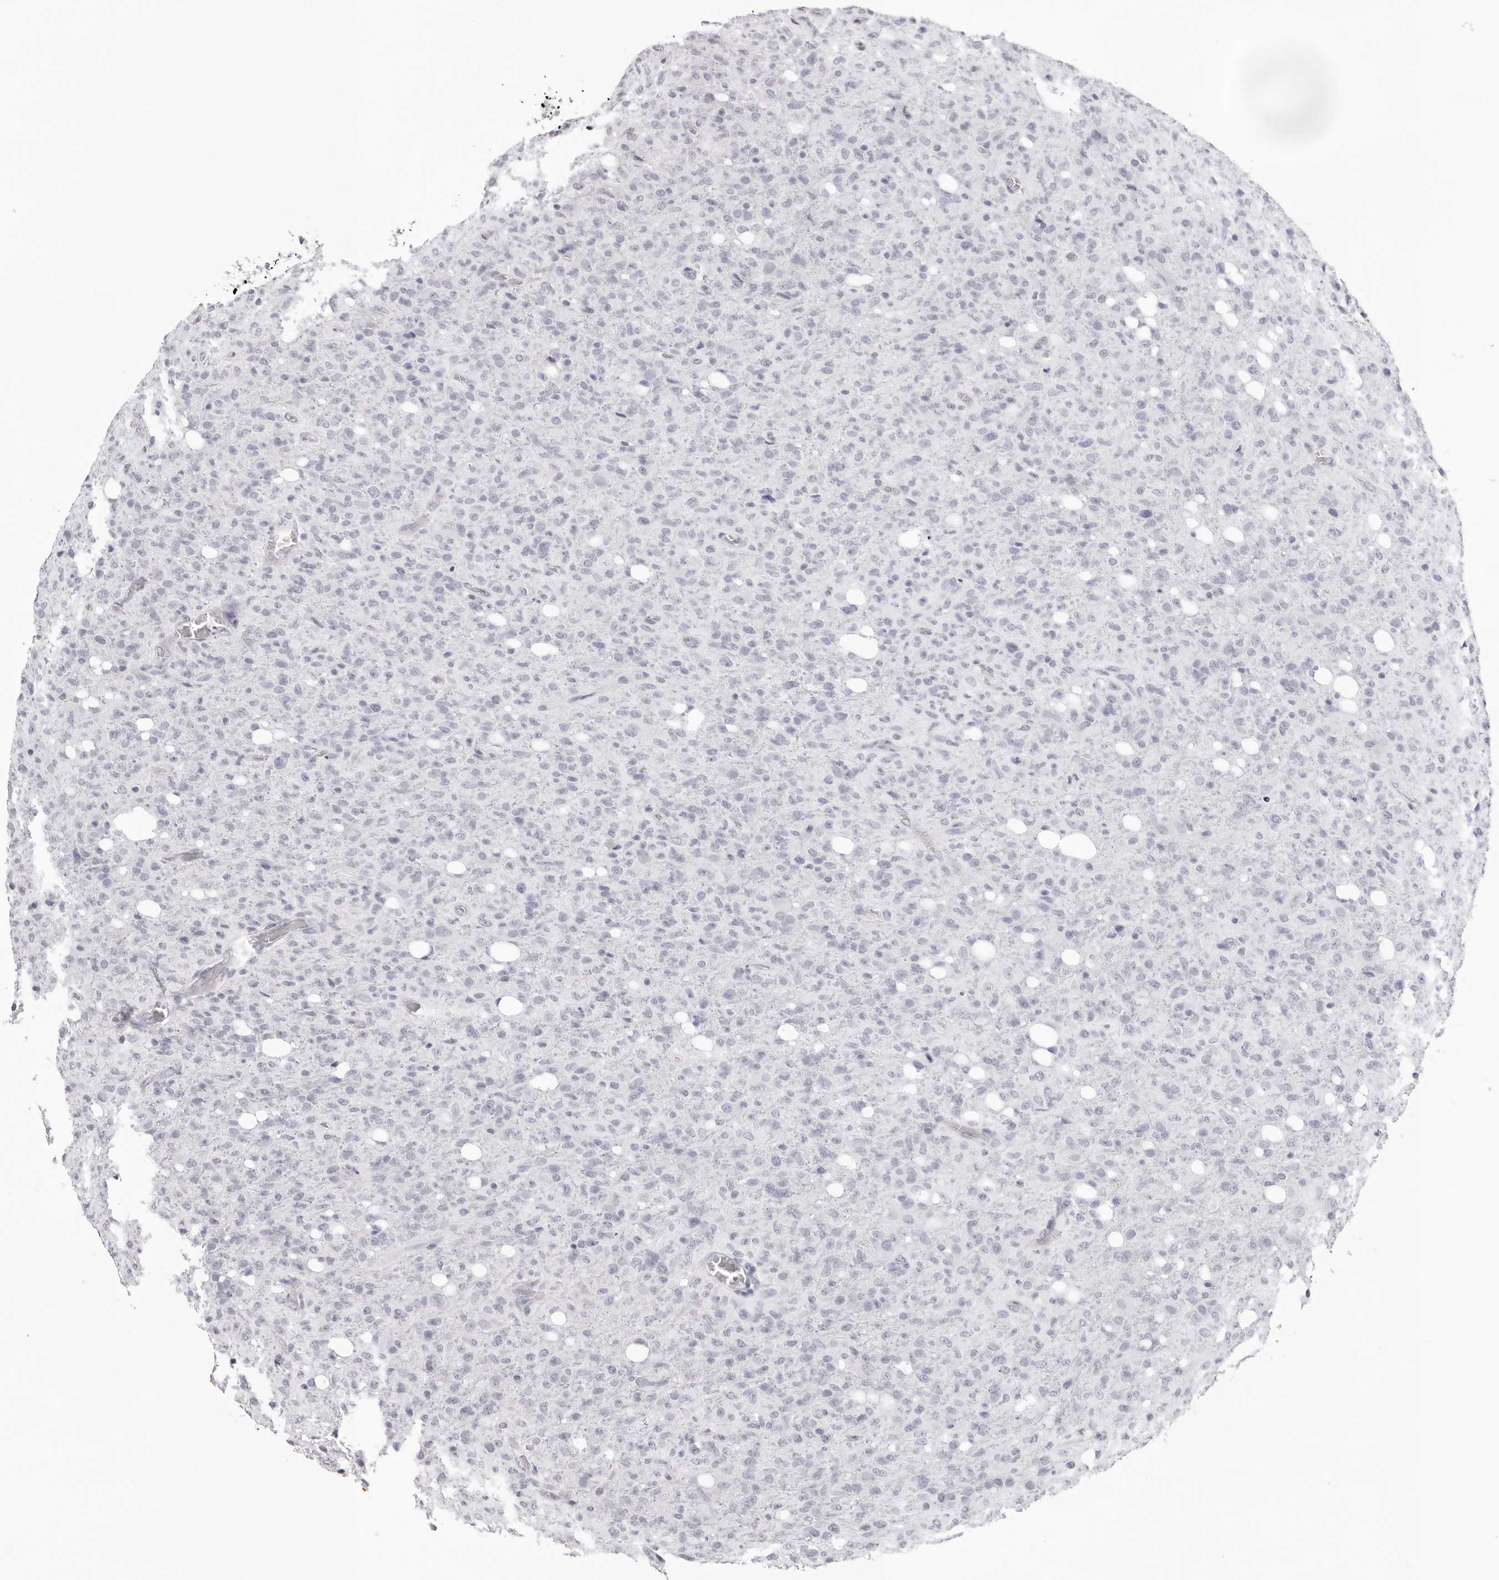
{"staining": {"intensity": "negative", "quantity": "none", "location": "none"}, "tissue": "glioma", "cell_type": "Tumor cells", "image_type": "cancer", "snomed": [{"axis": "morphology", "description": "Glioma, malignant, High grade"}, {"axis": "topography", "description": "Brain"}], "caption": "An IHC micrograph of glioma is shown. There is no staining in tumor cells of glioma.", "gene": "INSL3", "patient": {"sex": "female", "age": 57}}